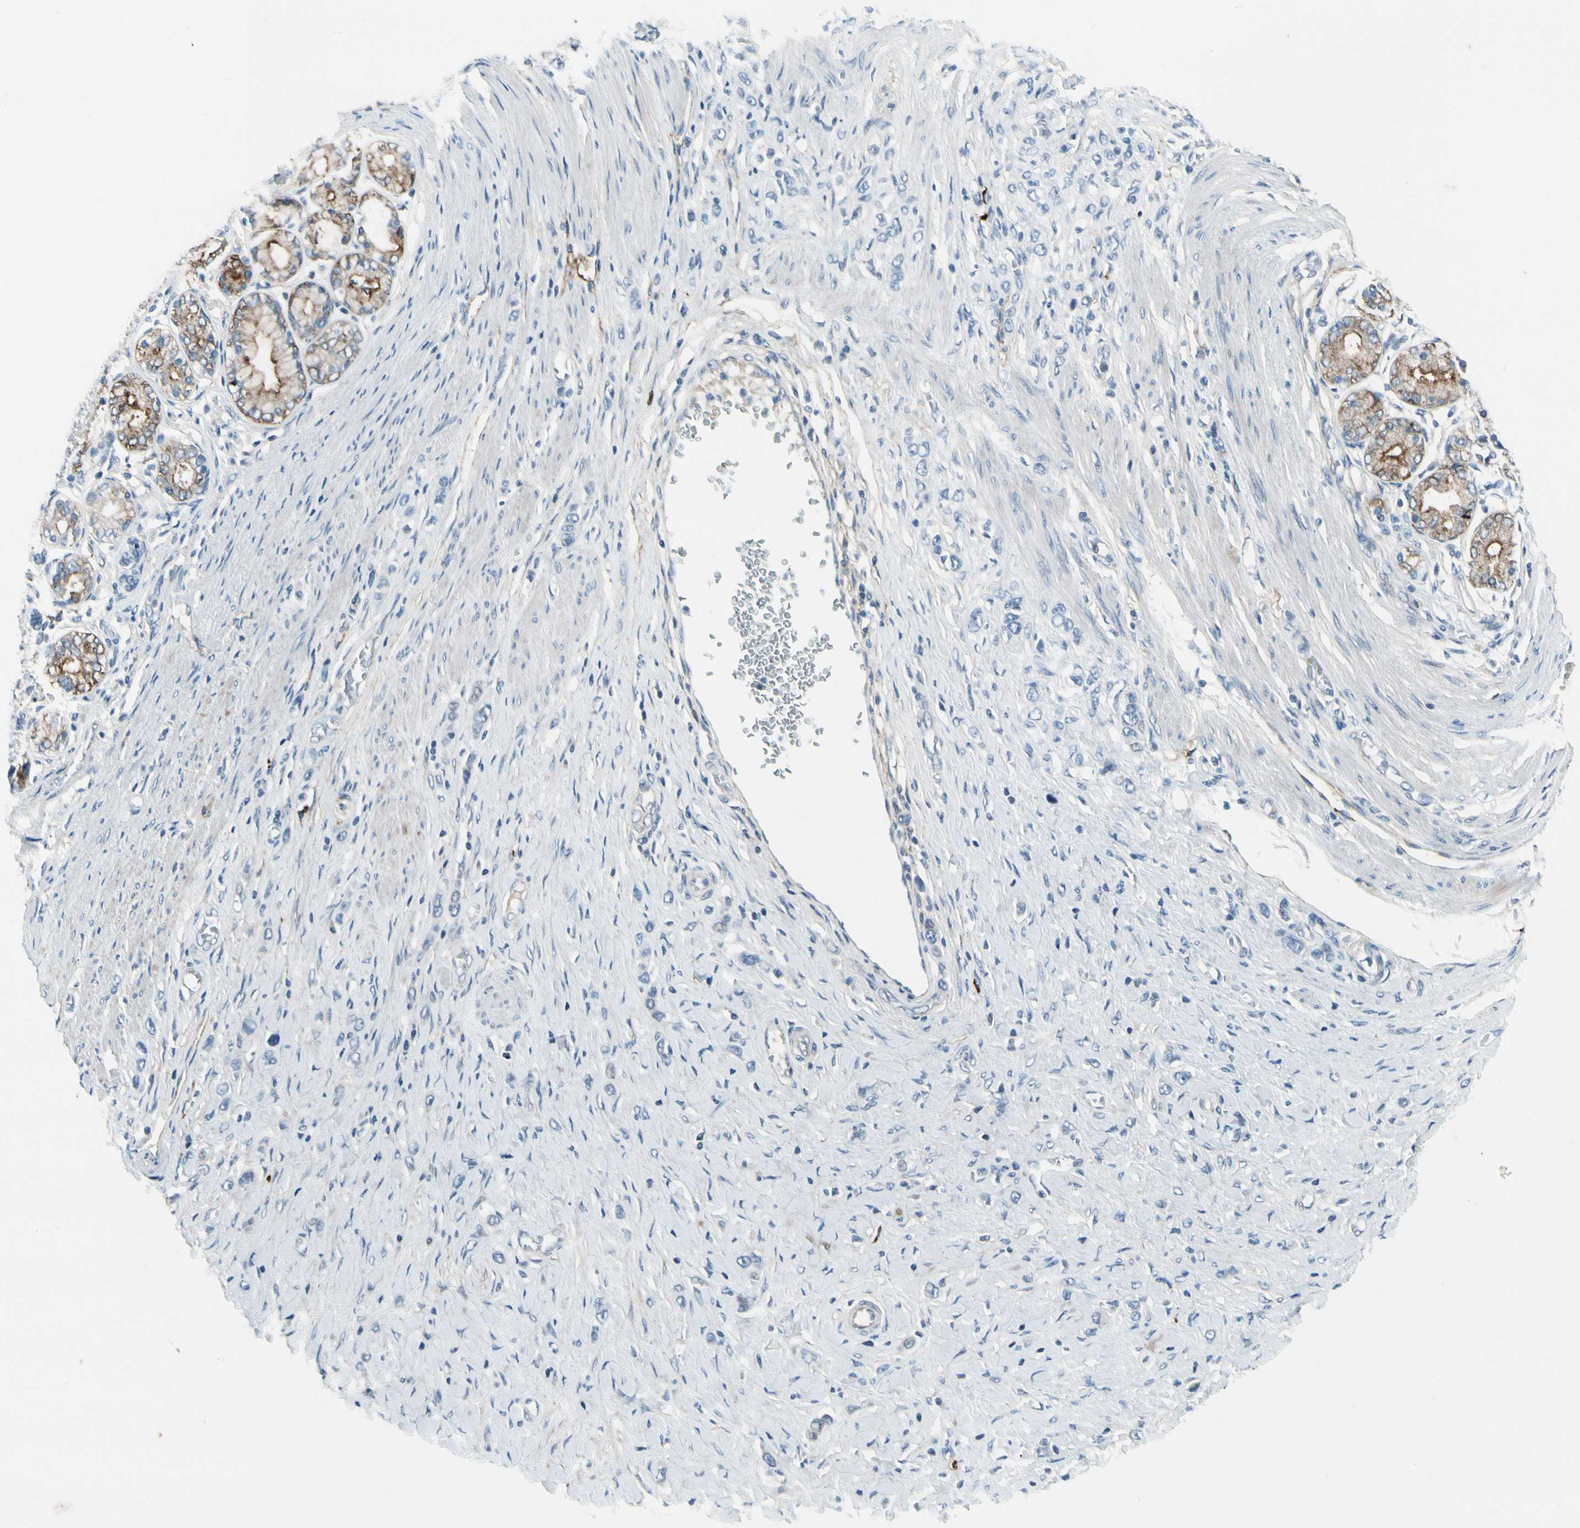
{"staining": {"intensity": "negative", "quantity": "none", "location": "none"}, "tissue": "stomach cancer", "cell_type": "Tumor cells", "image_type": "cancer", "snomed": [{"axis": "morphology", "description": "Normal tissue, NOS"}, {"axis": "morphology", "description": "Adenocarcinoma, NOS"}, {"axis": "topography", "description": "Stomach, upper"}, {"axis": "topography", "description": "Stomach"}], "caption": "Stomach cancer (adenocarcinoma) stained for a protein using immunohistochemistry shows no expression tumor cells.", "gene": "PIGR", "patient": {"sex": "female", "age": 65}}